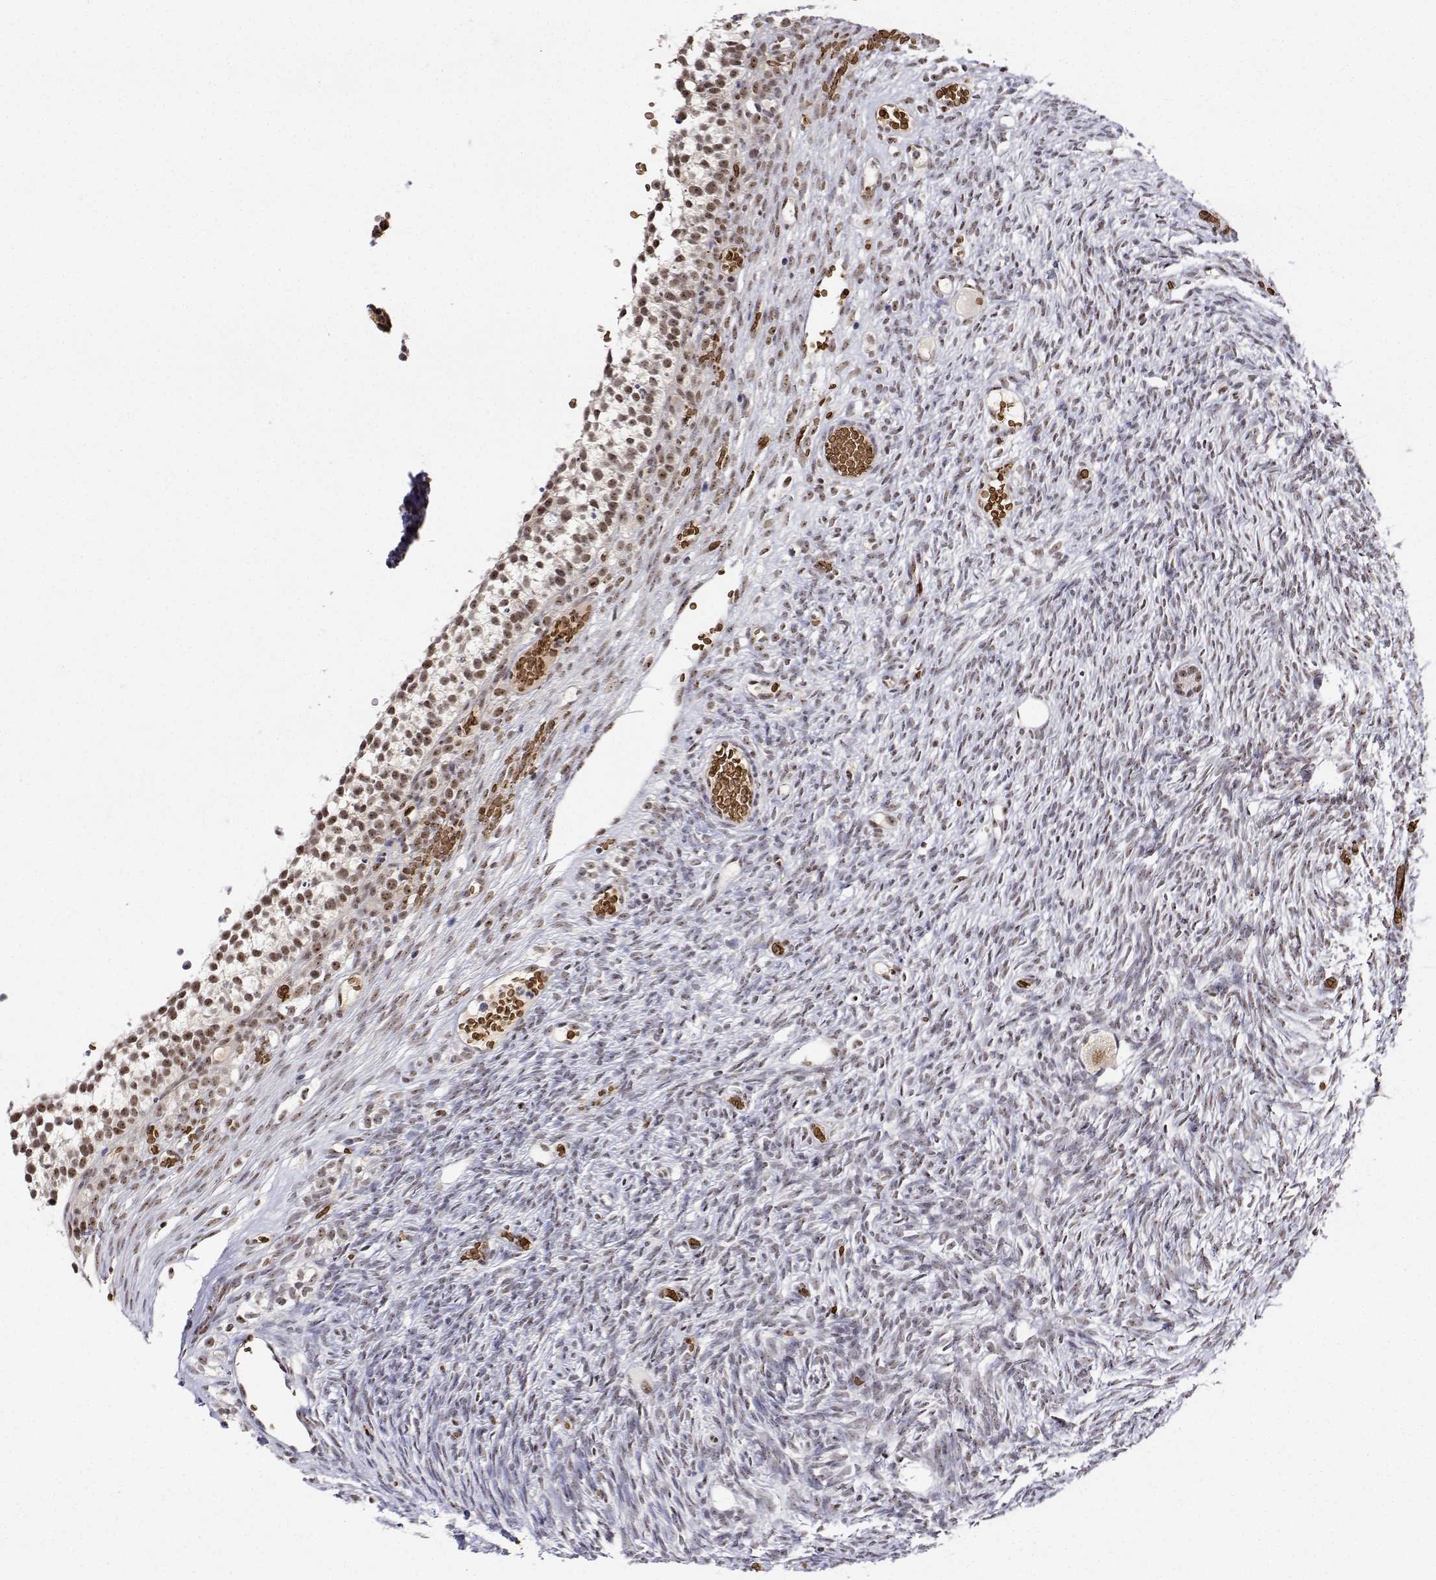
{"staining": {"intensity": "moderate", "quantity": ">75%", "location": "nuclear"}, "tissue": "ovary", "cell_type": "Follicle cells", "image_type": "normal", "snomed": [{"axis": "morphology", "description": "Normal tissue, NOS"}, {"axis": "topography", "description": "Ovary"}], "caption": "Immunohistochemistry staining of unremarkable ovary, which shows medium levels of moderate nuclear expression in about >75% of follicle cells indicating moderate nuclear protein expression. The staining was performed using DAB (brown) for protein detection and nuclei were counterstained in hematoxylin (blue).", "gene": "ADAR", "patient": {"sex": "female", "age": 34}}